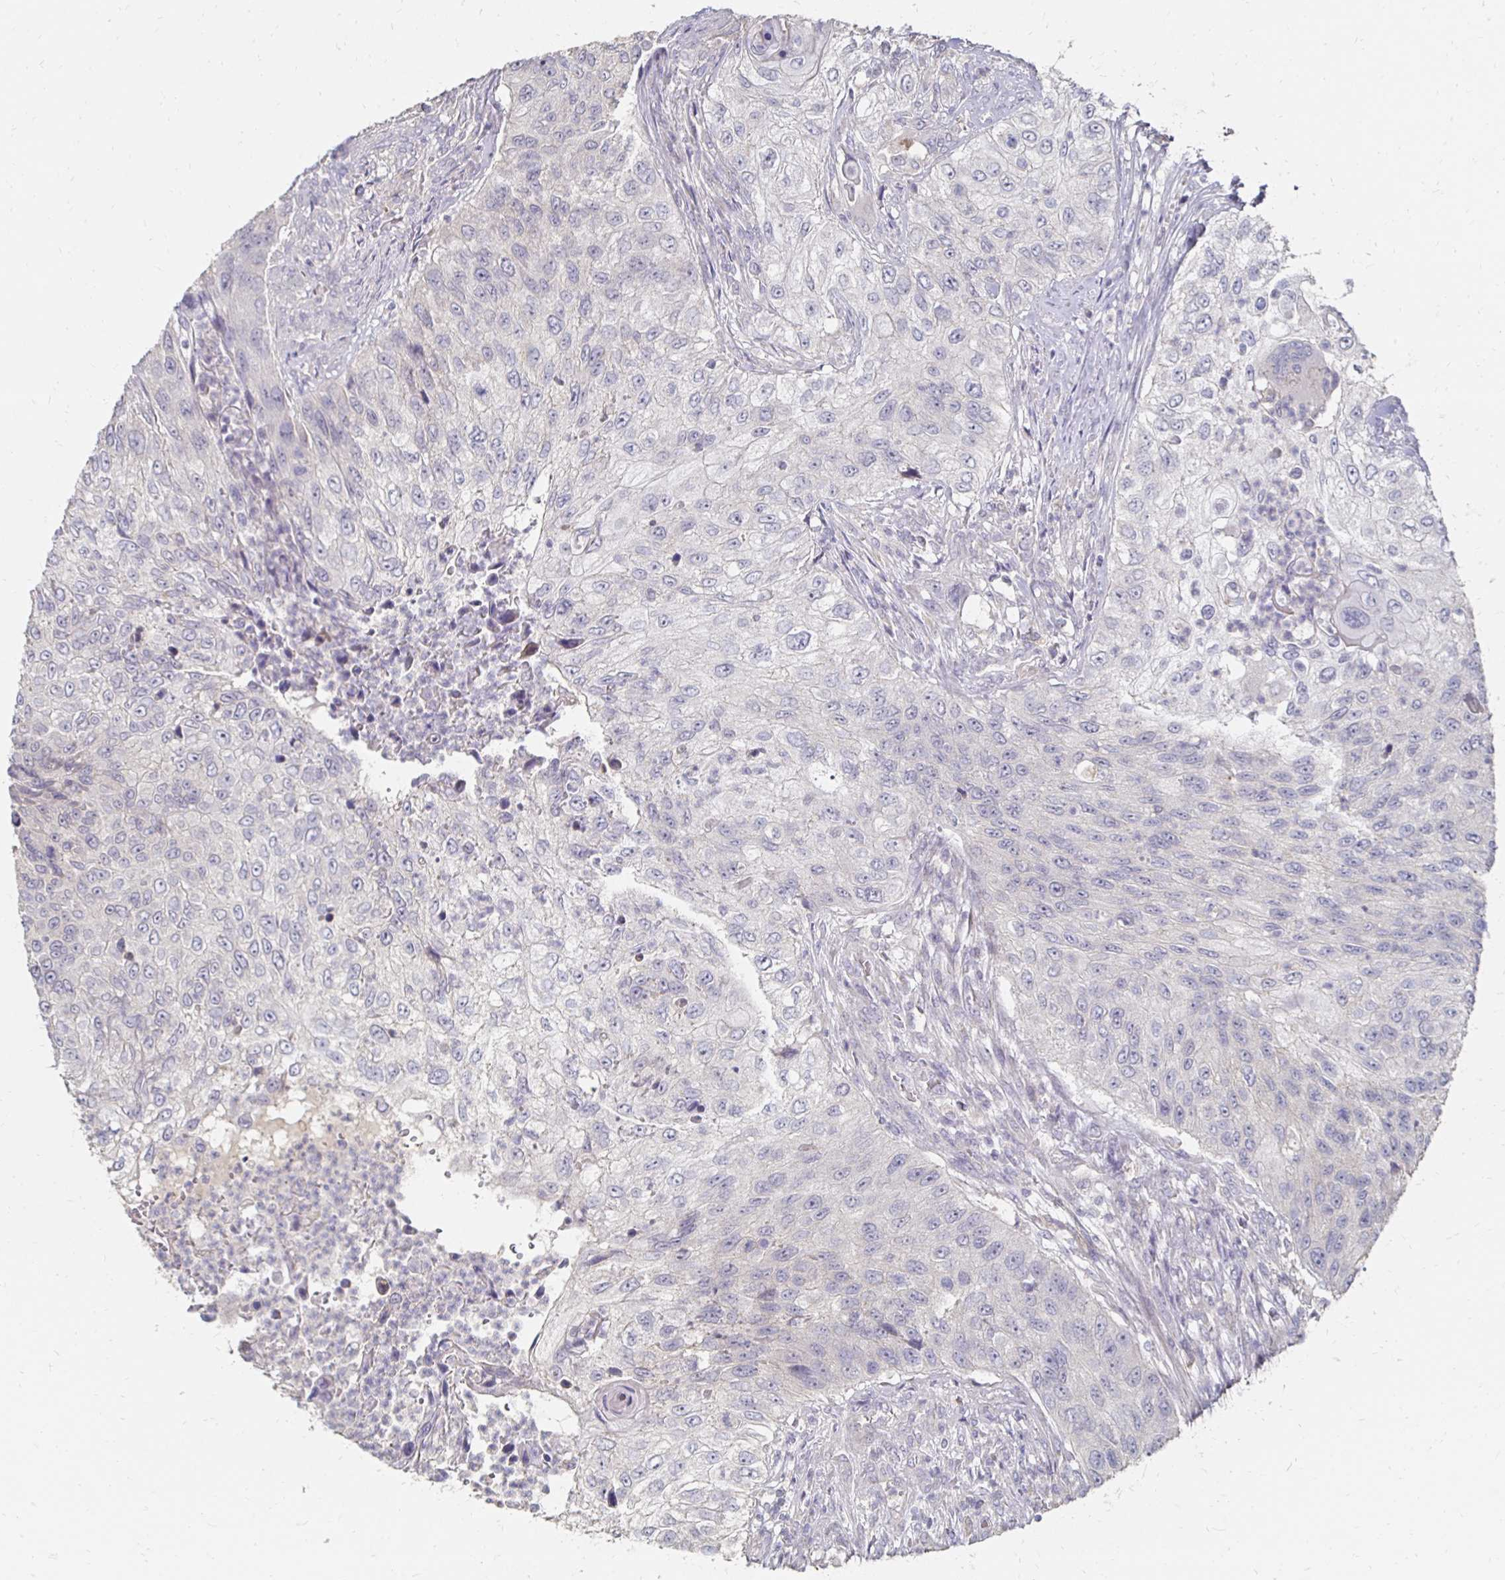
{"staining": {"intensity": "negative", "quantity": "none", "location": "none"}, "tissue": "urothelial cancer", "cell_type": "Tumor cells", "image_type": "cancer", "snomed": [{"axis": "morphology", "description": "Urothelial carcinoma, High grade"}, {"axis": "topography", "description": "Urinary bladder"}], "caption": "Micrograph shows no significant protein staining in tumor cells of high-grade urothelial carcinoma.", "gene": "ZNF727", "patient": {"sex": "female", "age": 60}}